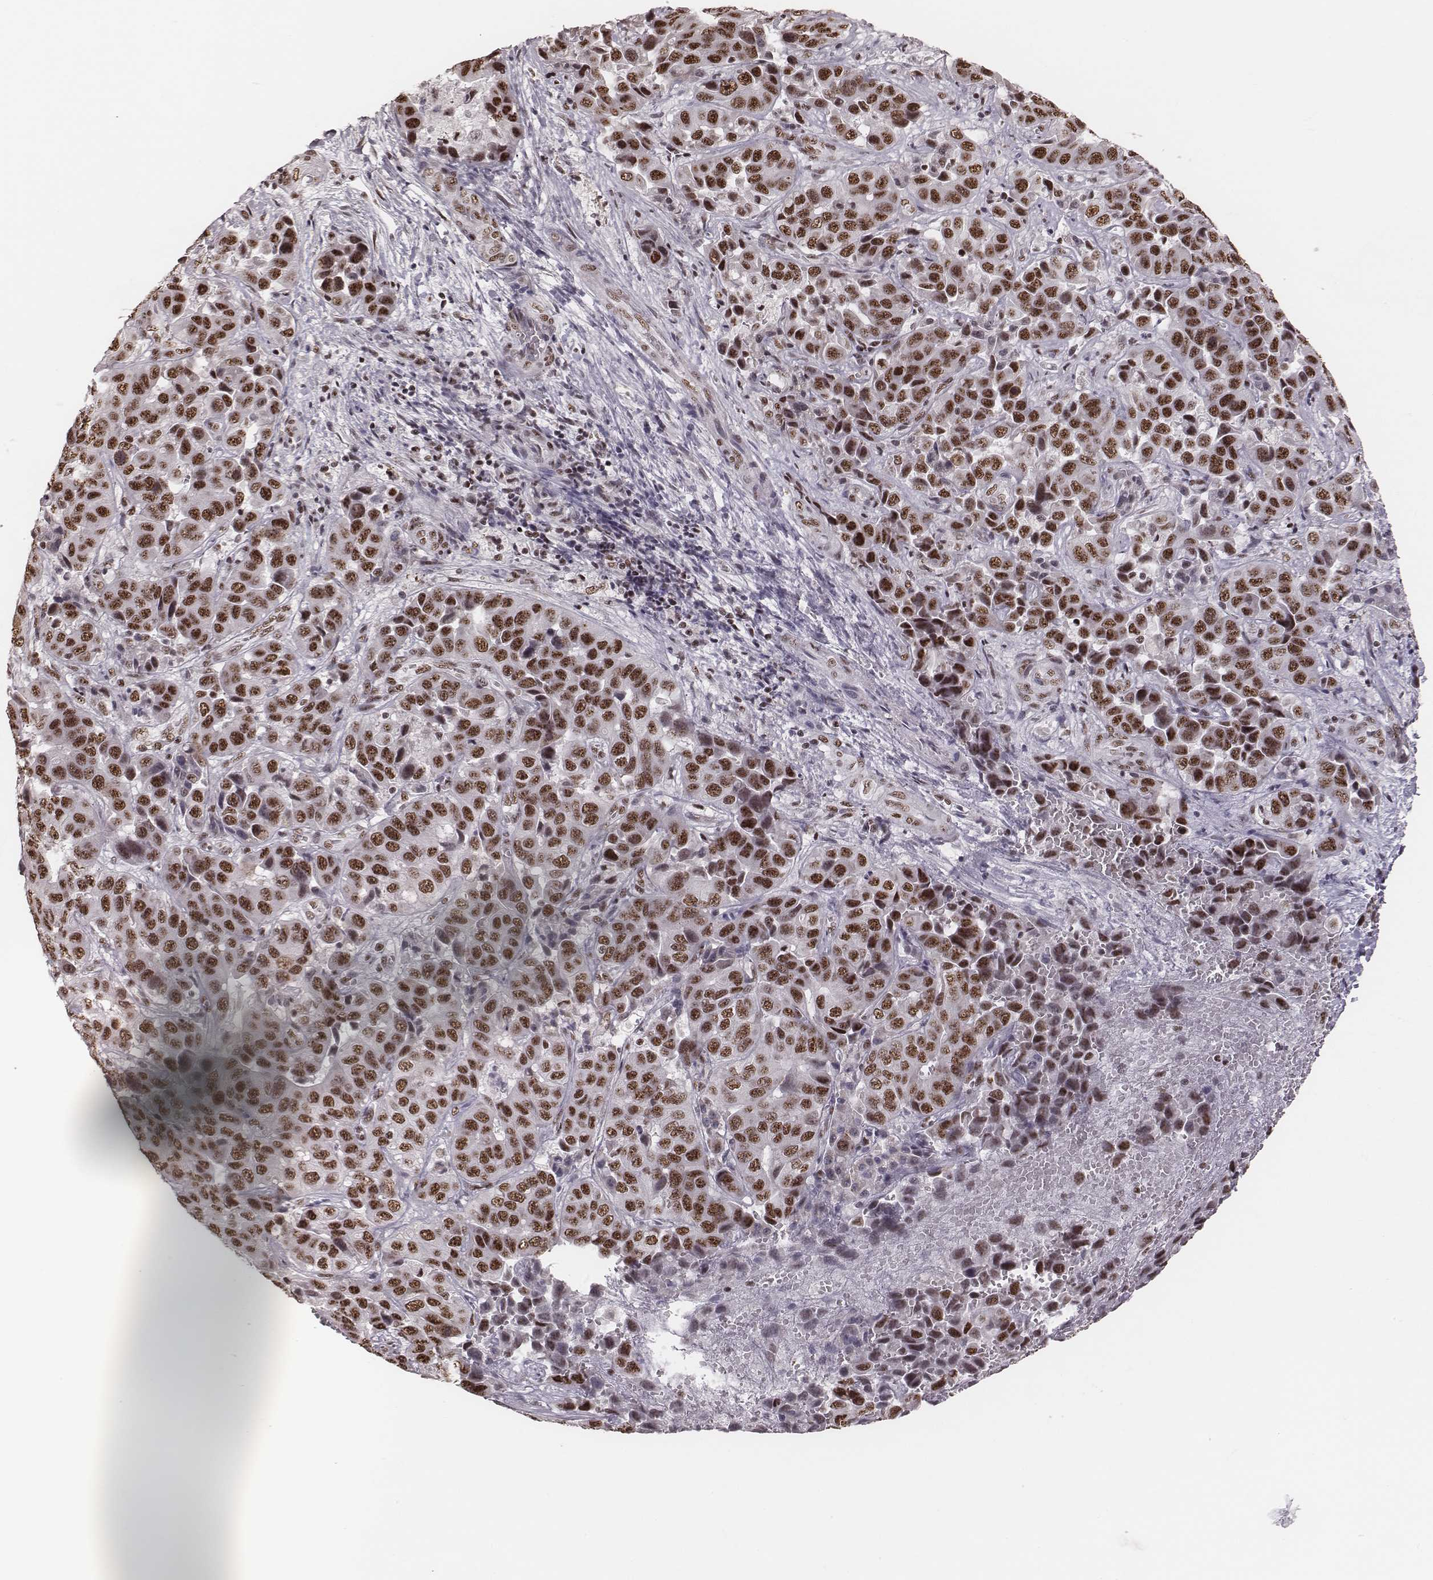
{"staining": {"intensity": "strong", "quantity": ">75%", "location": "nuclear"}, "tissue": "liver cancer", "cell_type": "Tumor cells", "image_type": "cancer", "snomed": [{"axis": "morphology", "description": "Cholangiocarcinoma"}, {"axis": "topography", "description": "Liver"}], "caption": "Immunohistochemical staining of liver cholangiocarcinoma shows high levels of strong nuclear expression in approximately >75% of tumor cells.", "gene": "LUC7L", "patient": {"sex": "female", "age": 52}}